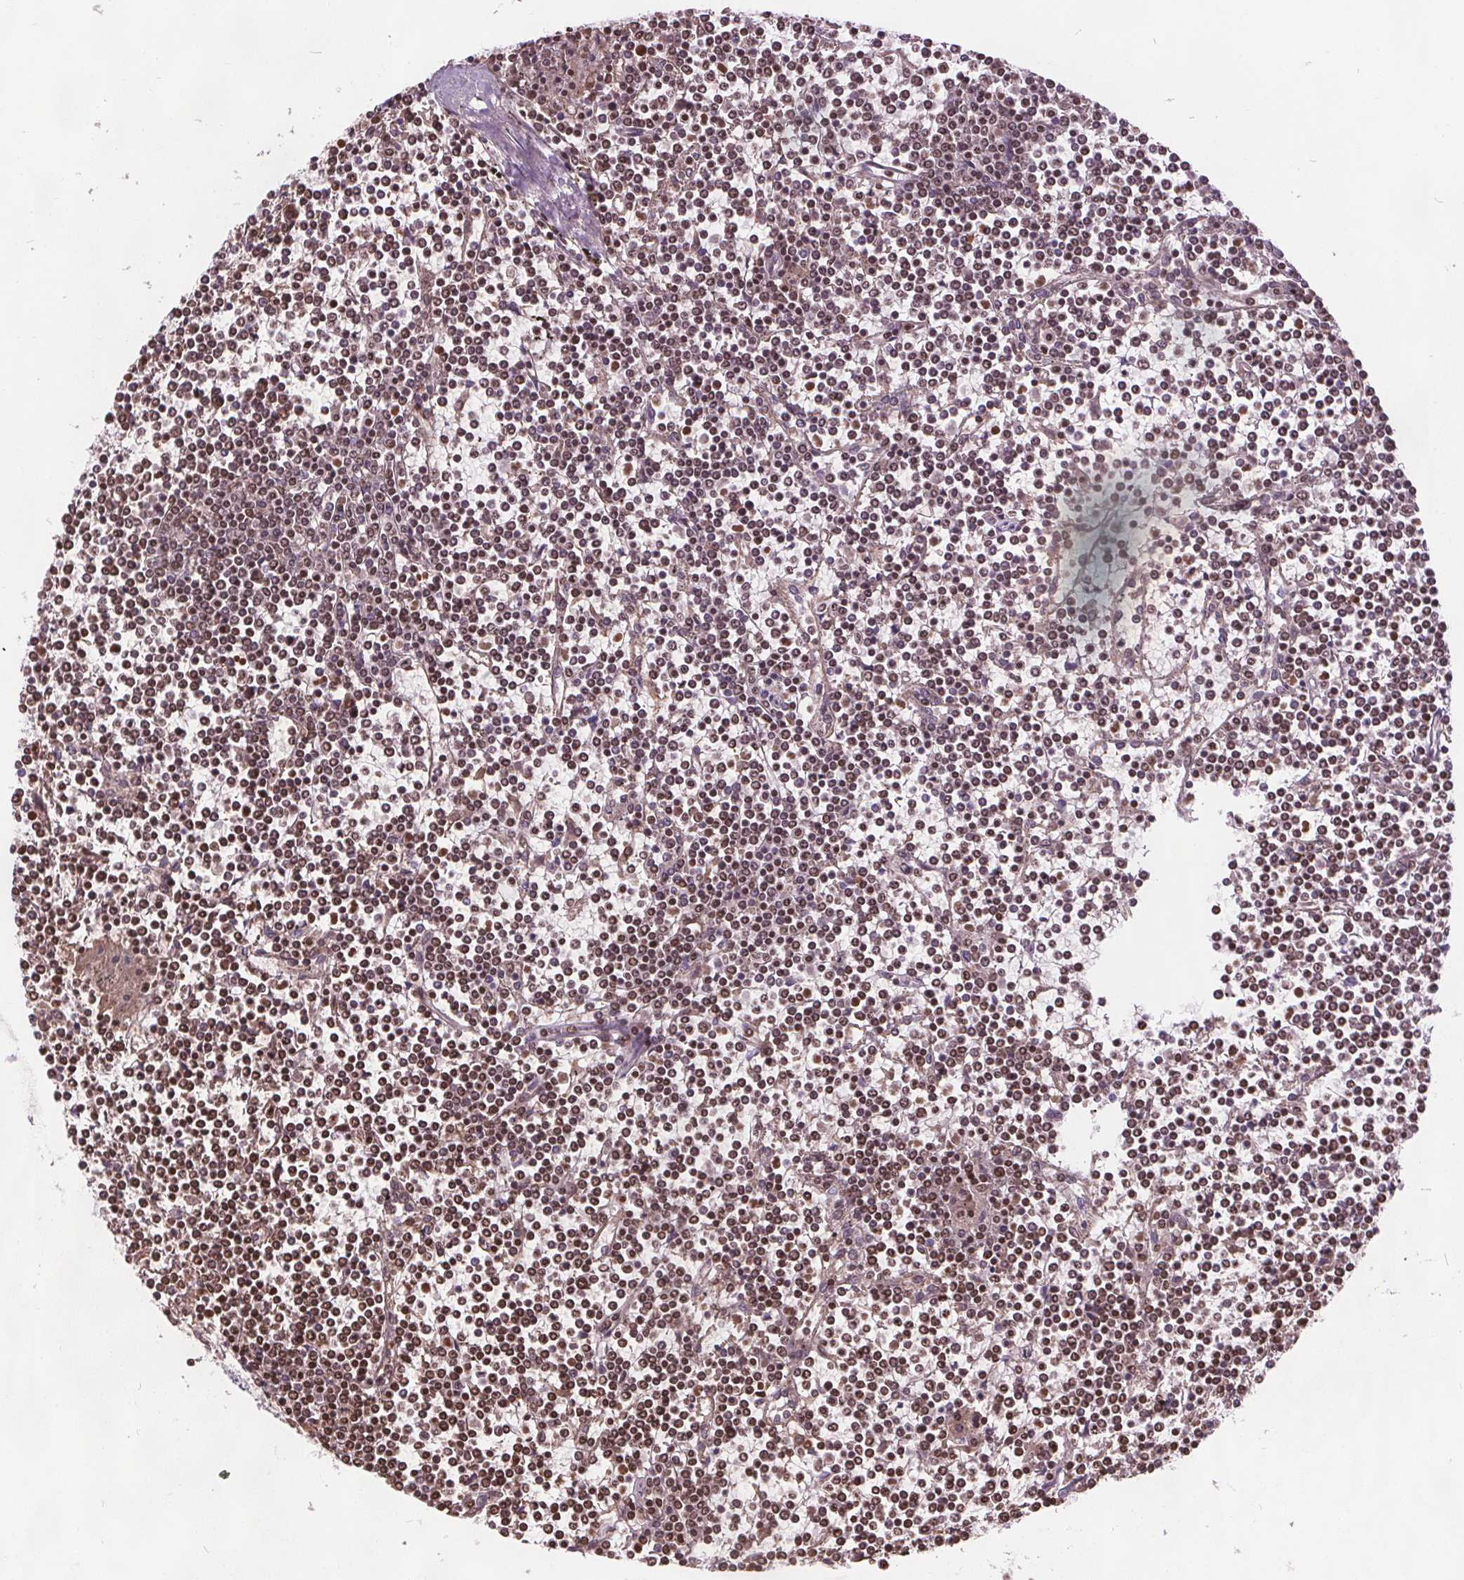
{"staining": {"intensity": "moderate", "quantity": ">75%", "location": "nuclear"}, "tissue": "lymphoma", "cell_type": "Tumor cells", "image_type": "cancer", "snomed": [{"axis": "morphology", "description": "Malignant lymphoma, non-Hodgkin's type, Low grade"}, {"axis": "topography", "description": "Spleen"}], "caption": "A brown stain highlights moderate nuclear staining of a protein in low-grade malignant lymphoma, non-Hodgkin's type tumor cells.", "gene": "ISLR2", "patient": {"sex": "female", "age": 19}}